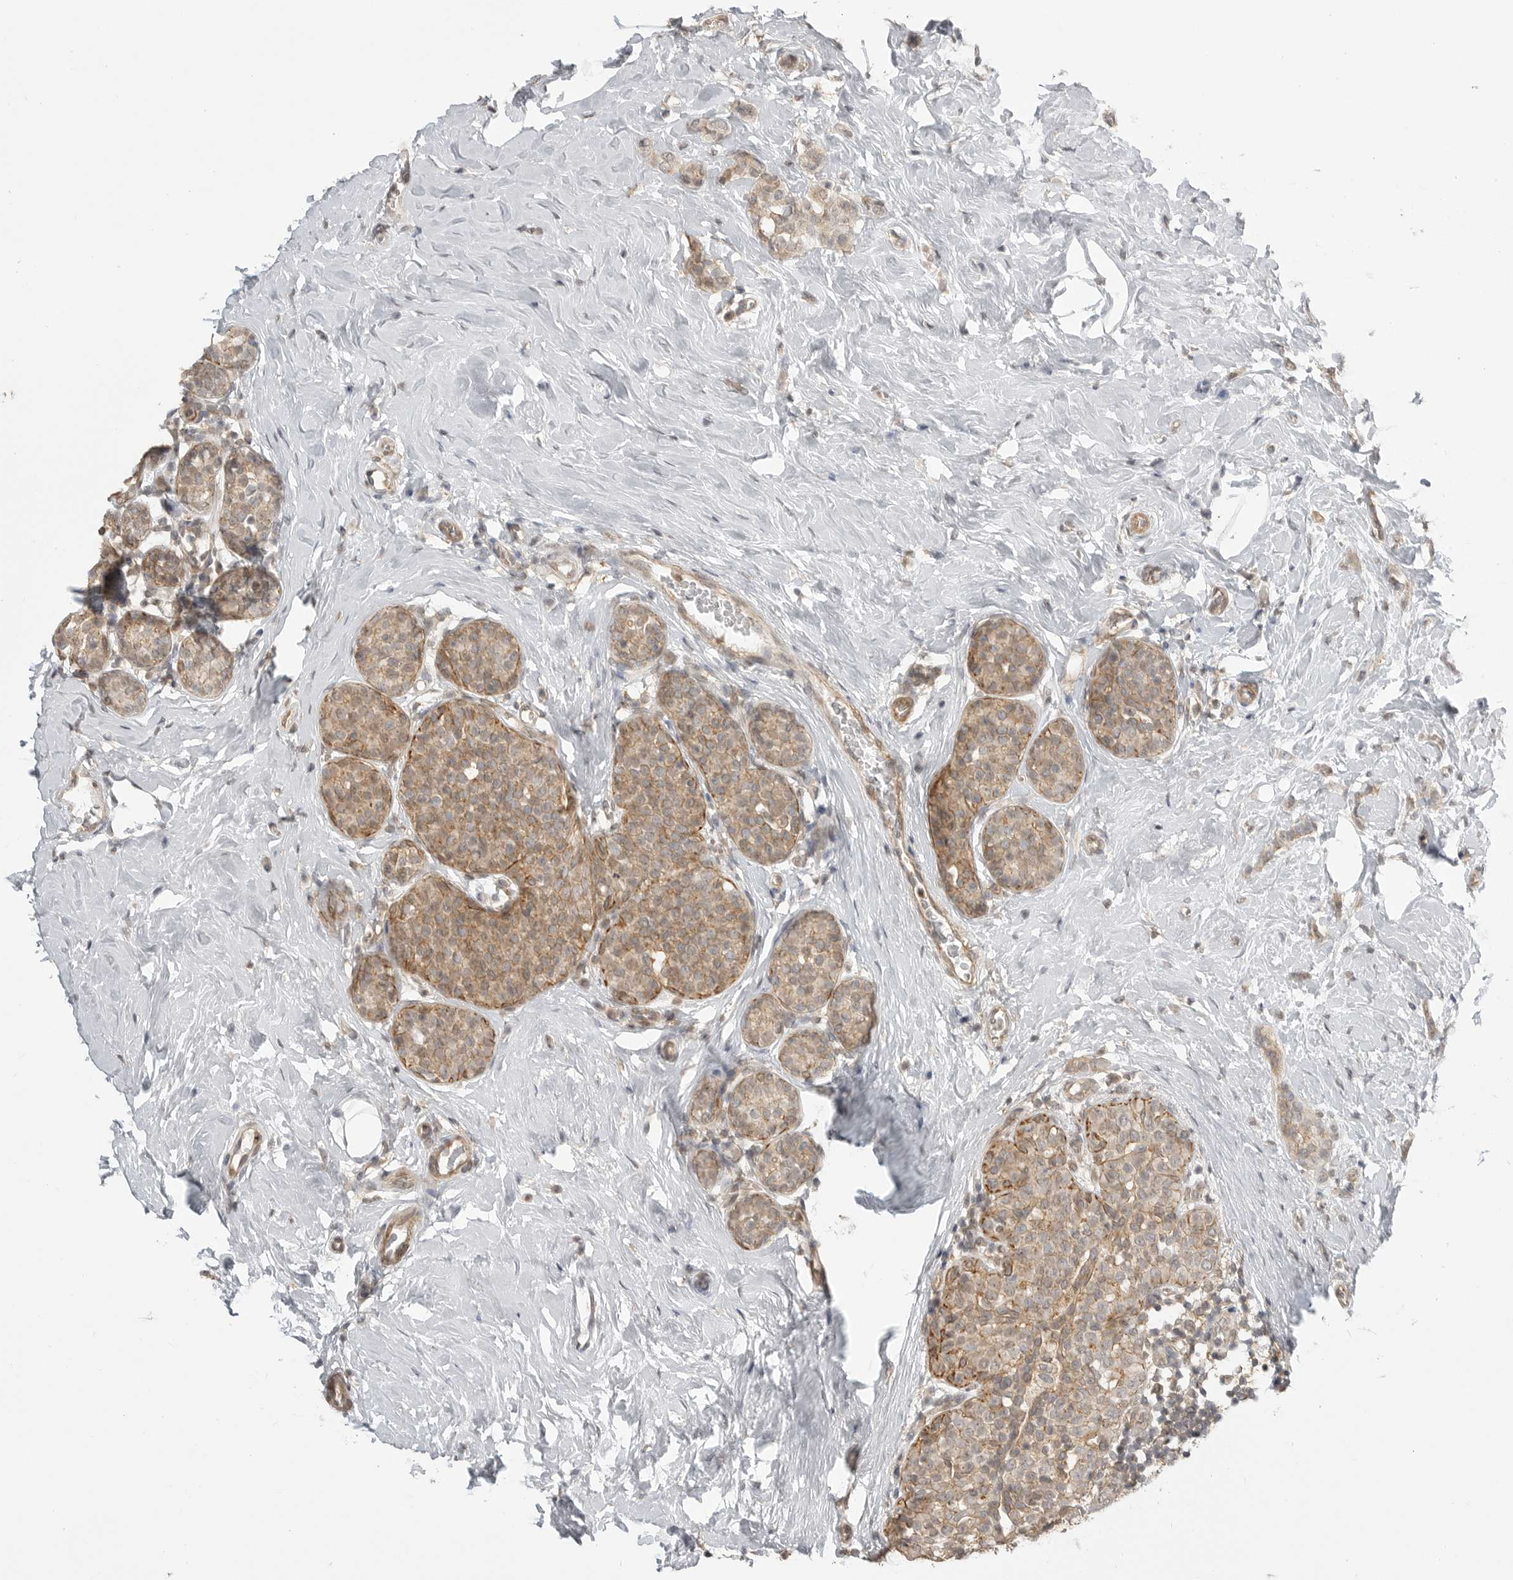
{"staining": {"intensity": "weak", "quantity": ">75%", "location": "cytoplasmic/membranous"}, "tissue": "breast cancer", "cell_type": "Tumor cells", "image_type": "cancer", "snomed": [{"axis": "morphology", "description": "Lobular carcinoma, in situ"}, {"axis": "morphology", "description": "Lobular carcinoma"}, {"axis": "topography", "description": "Breast"}], "caption": "This is an image of immunohistochemistry staining of lobular carcinoma in situ (breast), which shows weak positivity in the cytoplasmic/membranous of tumor cells.", "gene": "GPC2", "patient": {"sex": "female", "age": 41}}